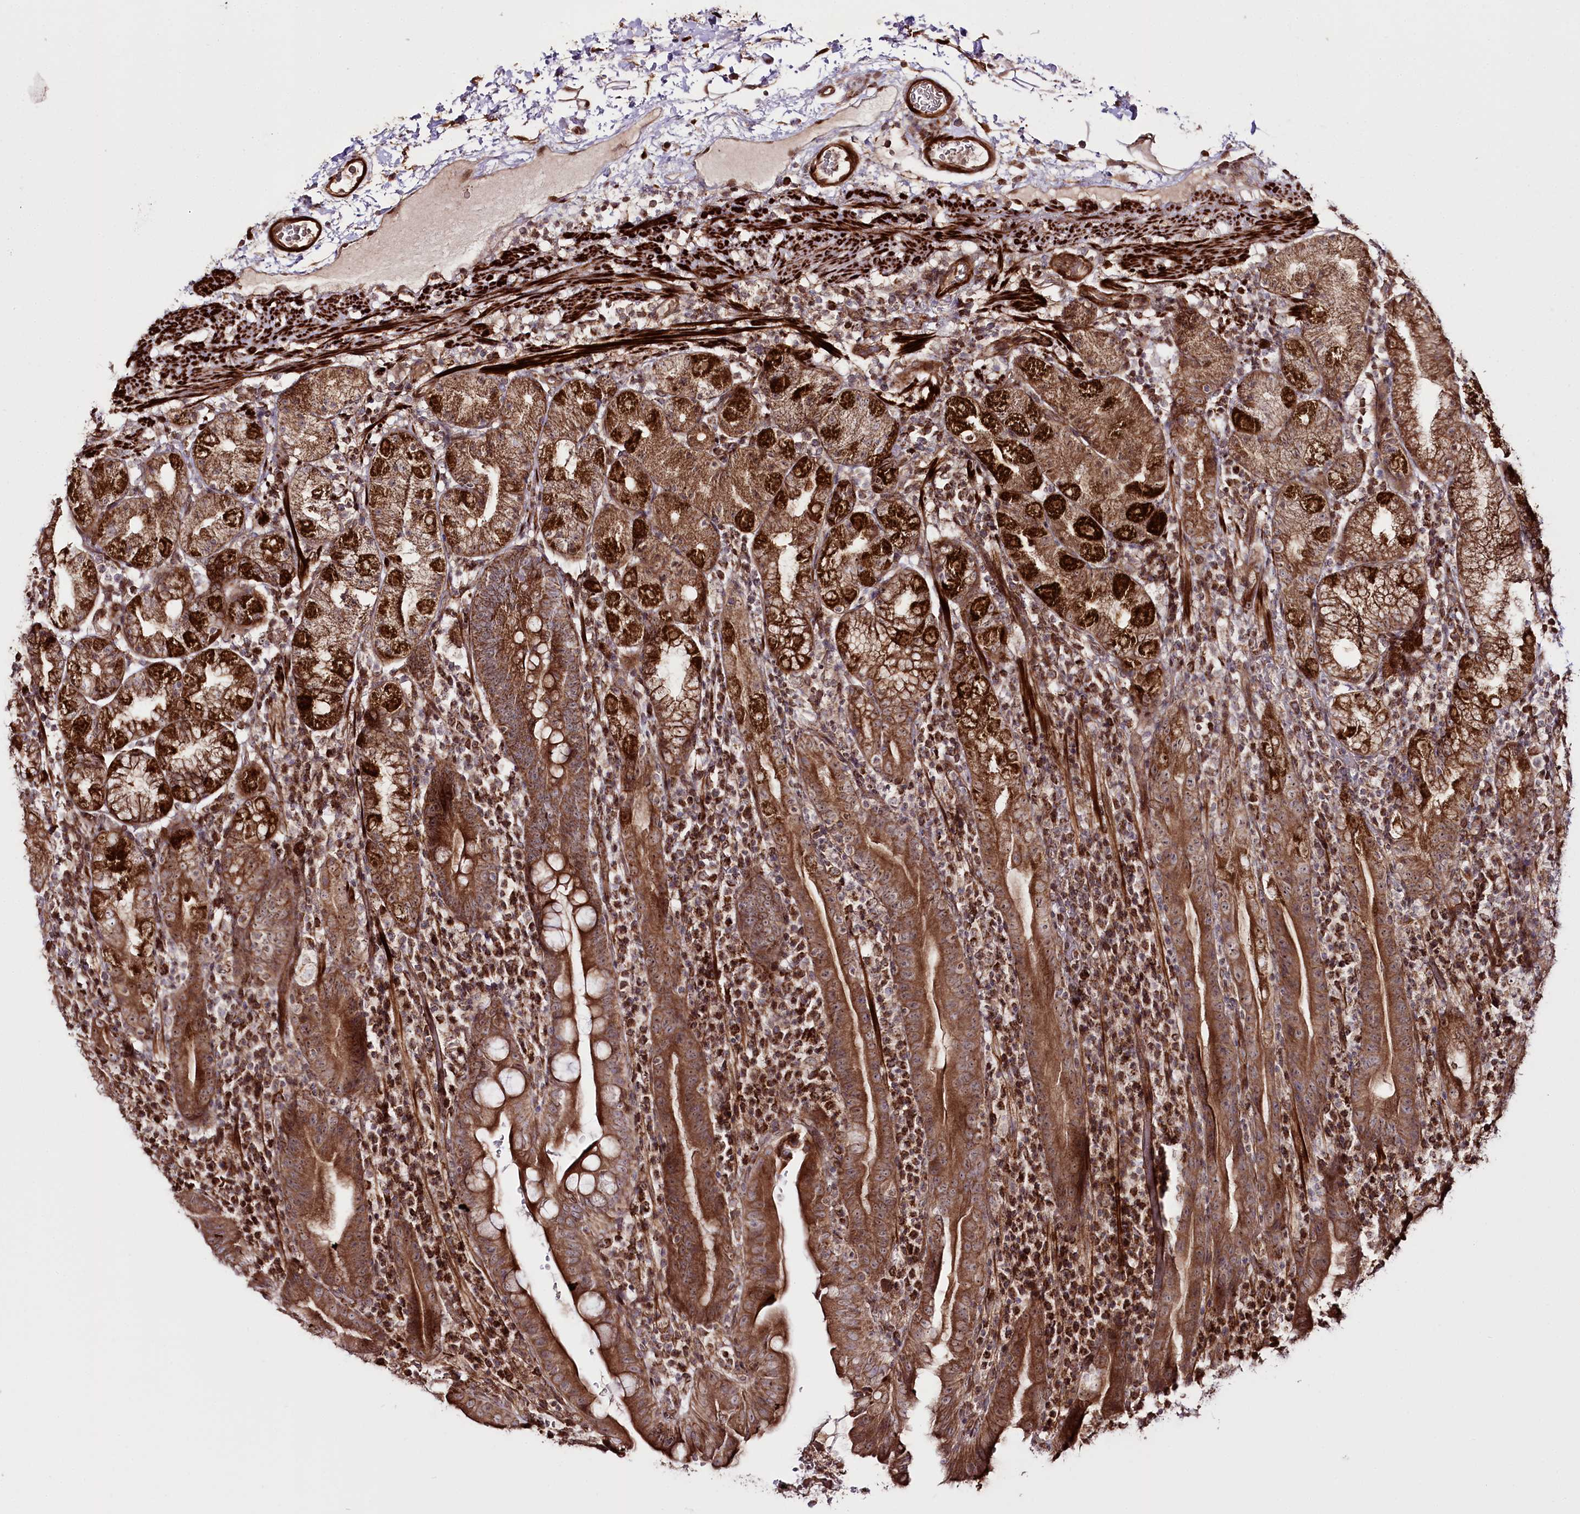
{"staining": {"intensity": "strong", "quantity": ">75%", "location": "cytoplasmic/membranous"}, "tissue": "stomach", "cell_type": "Glandular cells", "image_type": "normal", "snomed": [{"axis": "morphology", "description": "Normal tissue, NOS"}, {"axis": "morphology", "description": "Inflammation, NOS"}, {"axis": "topography", "description": "Stomach"}], "caption": "Stomach stained with DAB immunohistochemistry exhibits high levels of strong cytoplasmic/membranous expression in approximately >75% of glandular cells. Nuclei are stained in blue.", "gene": "REXO2", "patient": {"sex": "male", "age": 79}}